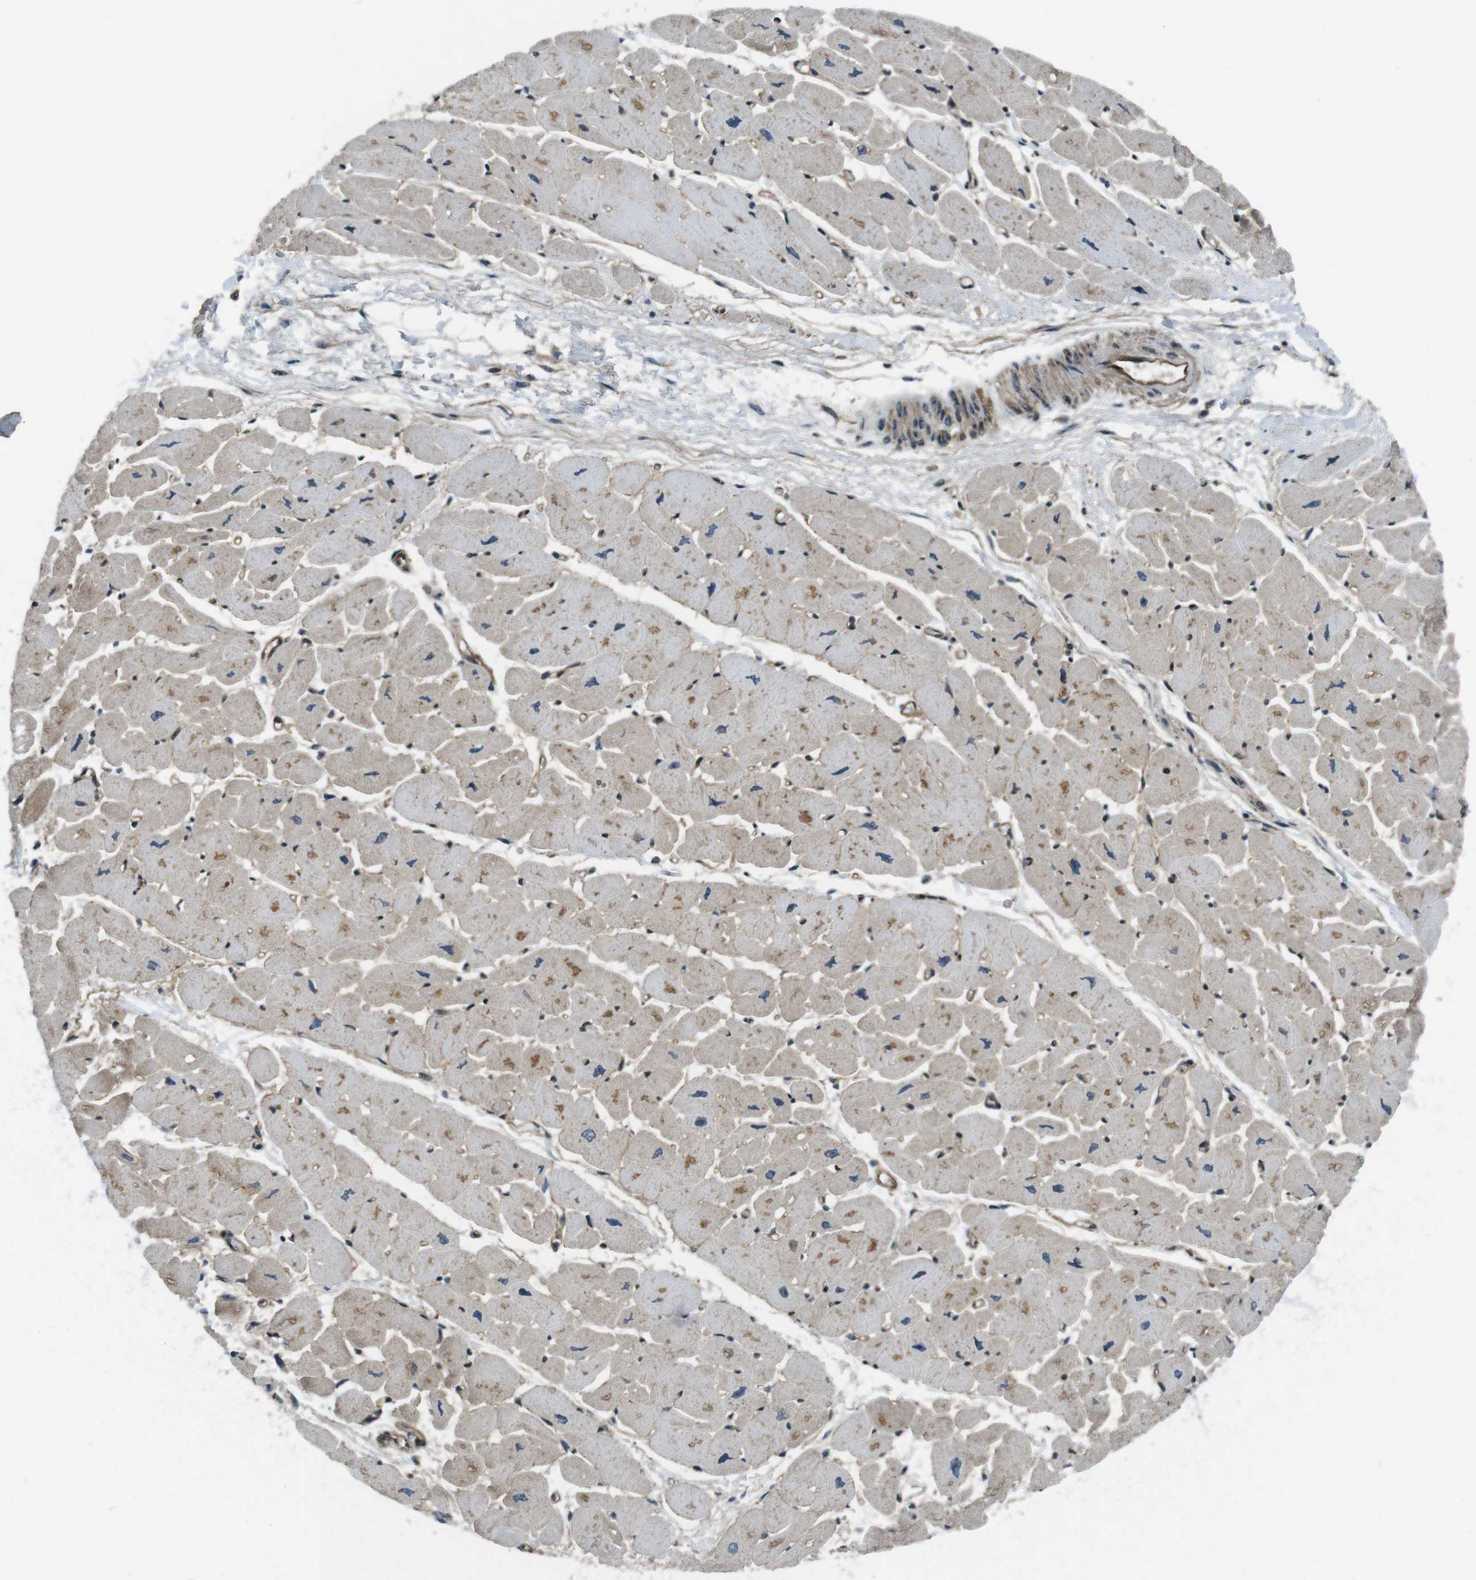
{"staining": {"intensity": "moderate", "quantity": "25%-75%", "location": "cytoplasmic/membranous"}, "tissue": "heart muscle", "cell_type": "Cardiomyocytes", "image_type": "normal", "snomed": [{"axis": "morphology", "description": "Normal tissue, NOS"}, {"axis": "topography", "description": "Heart"}], "caption": "Heart muscle stained with a protein marker reveals moderate staining in cardiomyocytes.", "gene": "TIAM2", "patient": {"sex": "female", "age": 54}}